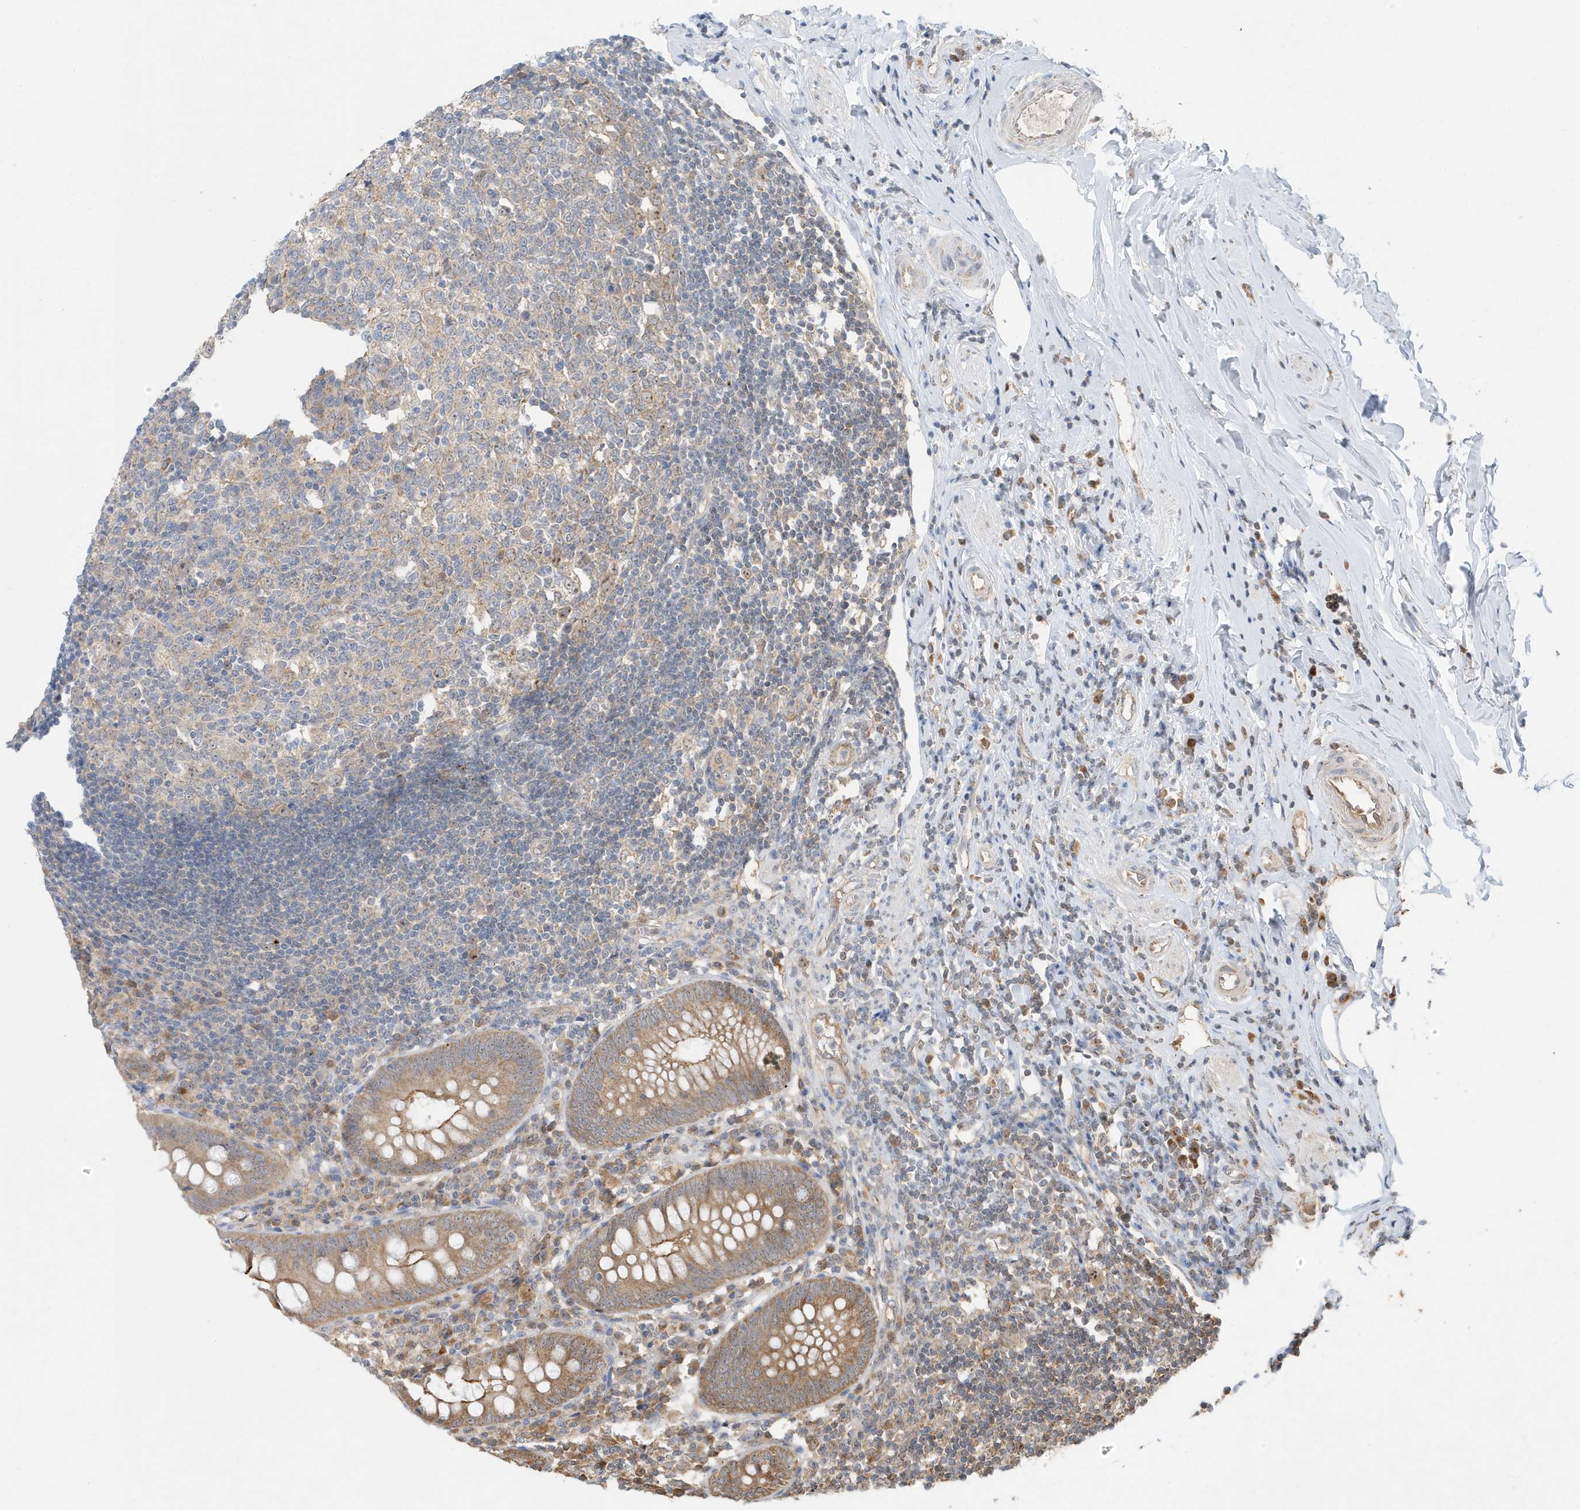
{"staining": {"intensity": "moderate", "quantity": ">75%", "location": "cytoplasmic/membranous"}, "tissue": "appendix", "cell_type": "Glandular cells", "image_type": "normal", "snomed": [{"axis": "morphology", "description": "Normal tissue, NOS"}, {"axis": "topography", "description": "Appendix"}], "caption": "A micrograph of appendix stained for a protein shows moderate cytoplasmic/membranous brown staining in glandular cells. (Stains: DAB (3,3'-diaminobenzidine) in brown, nuclei in blue, Microscopy: brightfield microscopy at high magnification).", "gene": "ABCB9", "patient": {"sex": "female", "age": 54}}